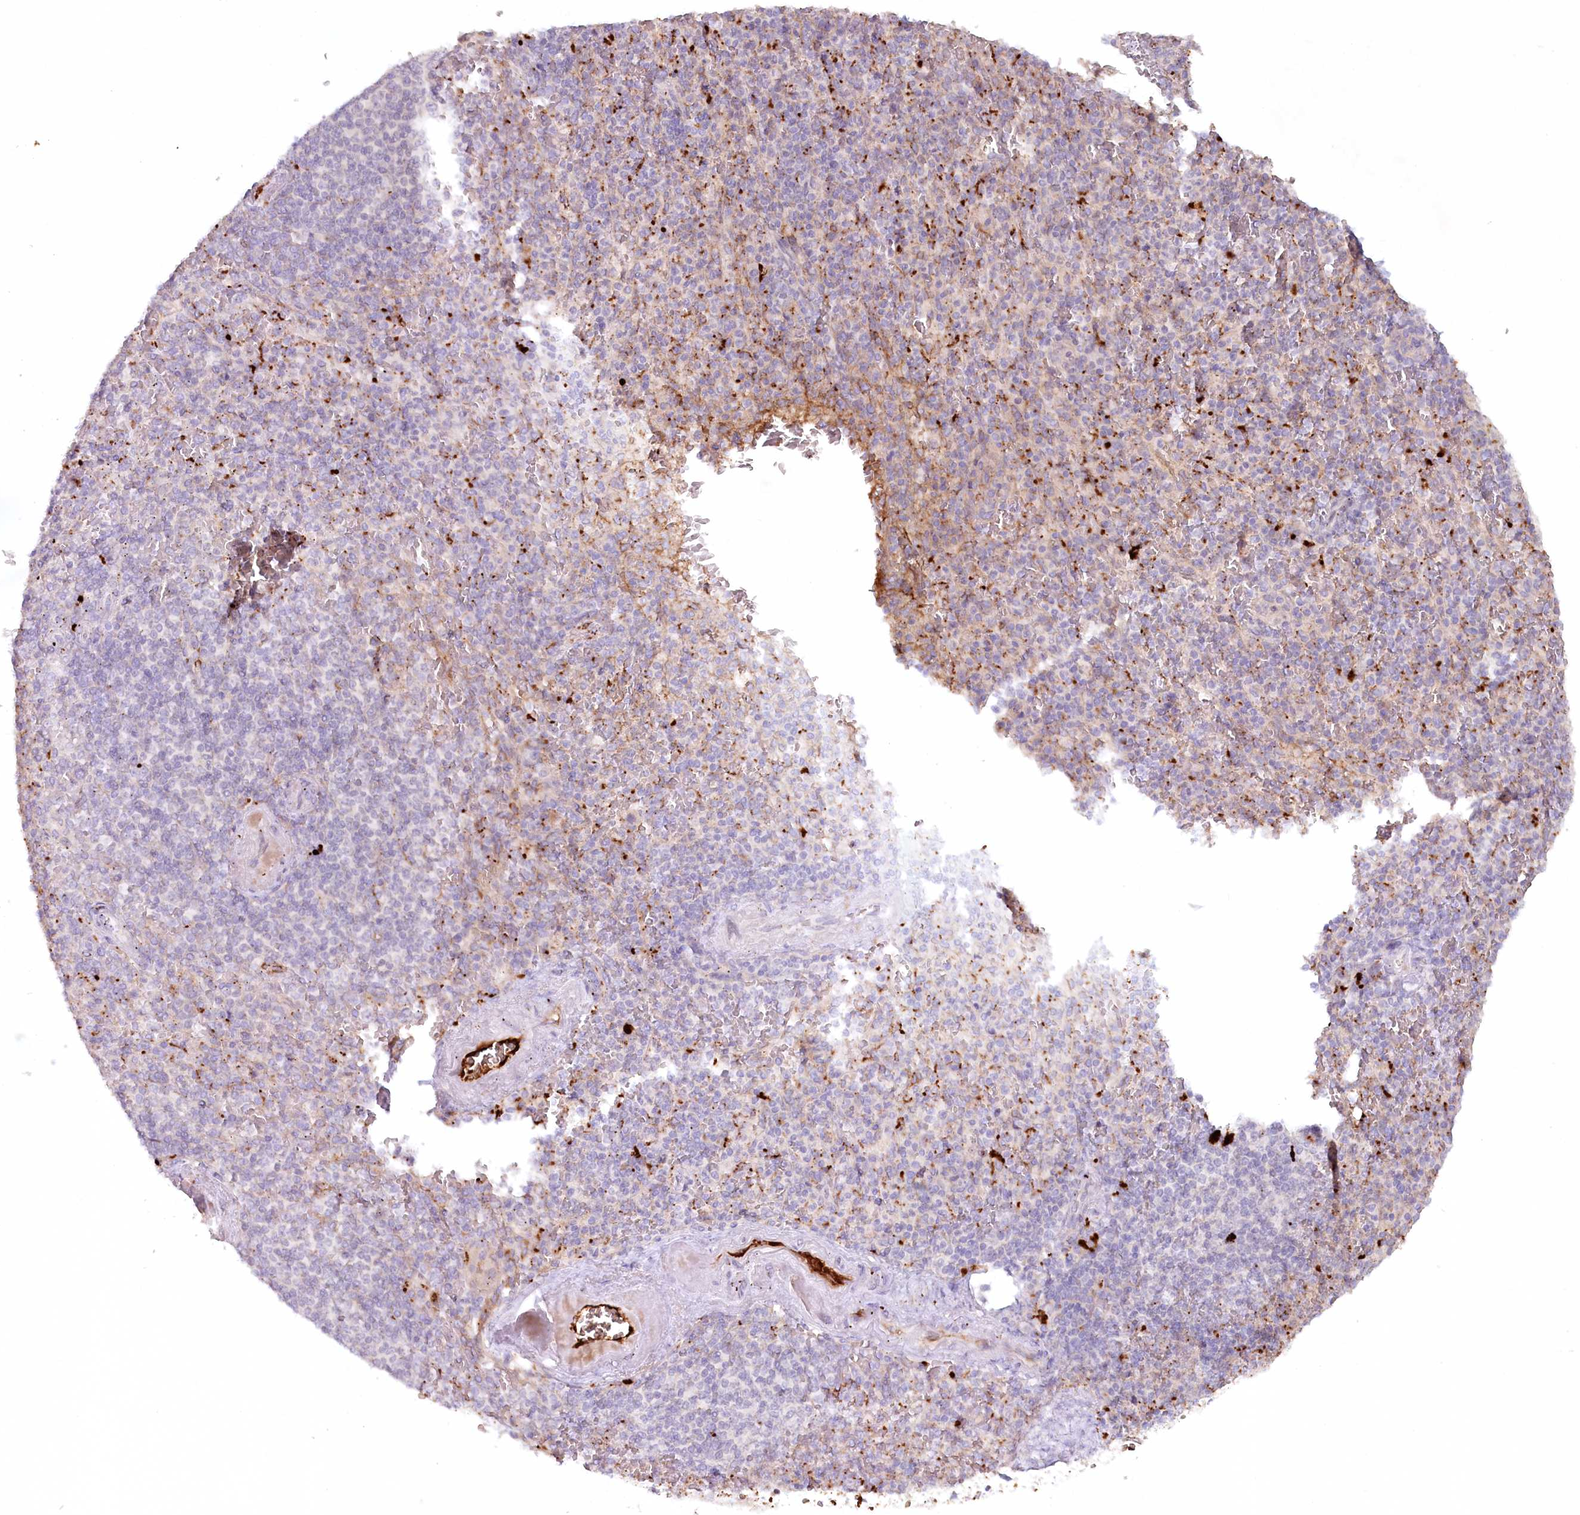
{"staining": {"intensity": "strong", "quantity": "<25%", "location": "cytoplasmic/membranous"}, "tissue": "spleen", "cell_type": "Cells in red pulp", "image_type": "normal", "snomed": [{"axis": "morphology", "description": "Normal tissue, NOS"}, {"axis": "topography", "description": "Spleen"}], "caption": "This photomicrograph demonstrates normal spleen stained with immunohistochemistry to label a protein in brown. The cytoplasmic/membranous of cells in red pulp show strong positivity for the protein. Nuclei are counter-stained blue.", "gene": "PSAPL1", "patient": {"sex": "male", "age": 82}}